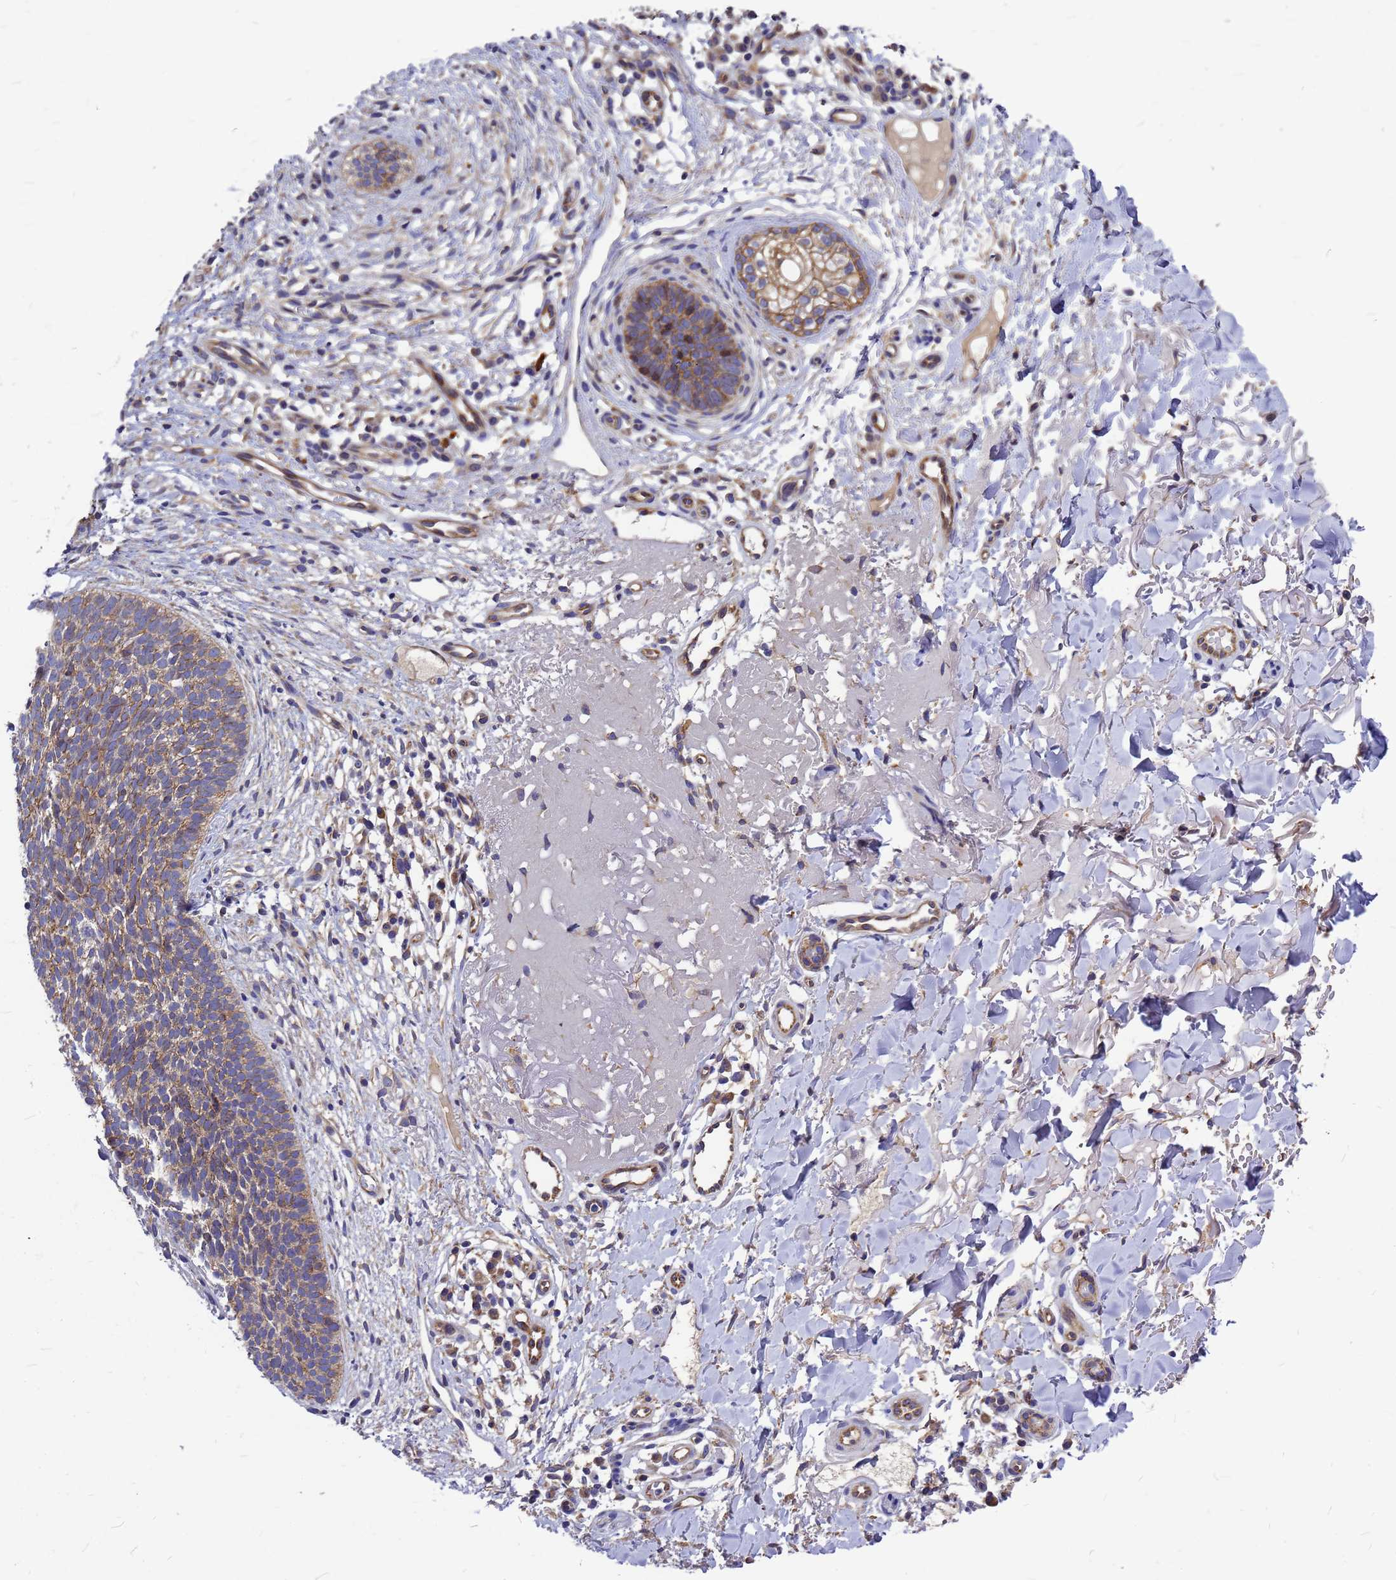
{"staining": {"intensity": "moderate", "quantity": ">75%", "location": "cytoplasmic/membranous"}, "tissue": "skin cancer", "cell_type": "Tumor cells", "image_type": "cancer", "snomed": [{"axis": "morphology", "description": "Basal cell carcinoma"}, {"axis": "topography", "description": "Skin"}], "caption": "Skin basal cell carcinoma was stained to show a protein in brown. There is medium levels of moderate cytoplasmic/membranous staining in about >75% of tumor cells.", "gene": "FBXW5", "patient": {"sex": "male", "age": 84}}